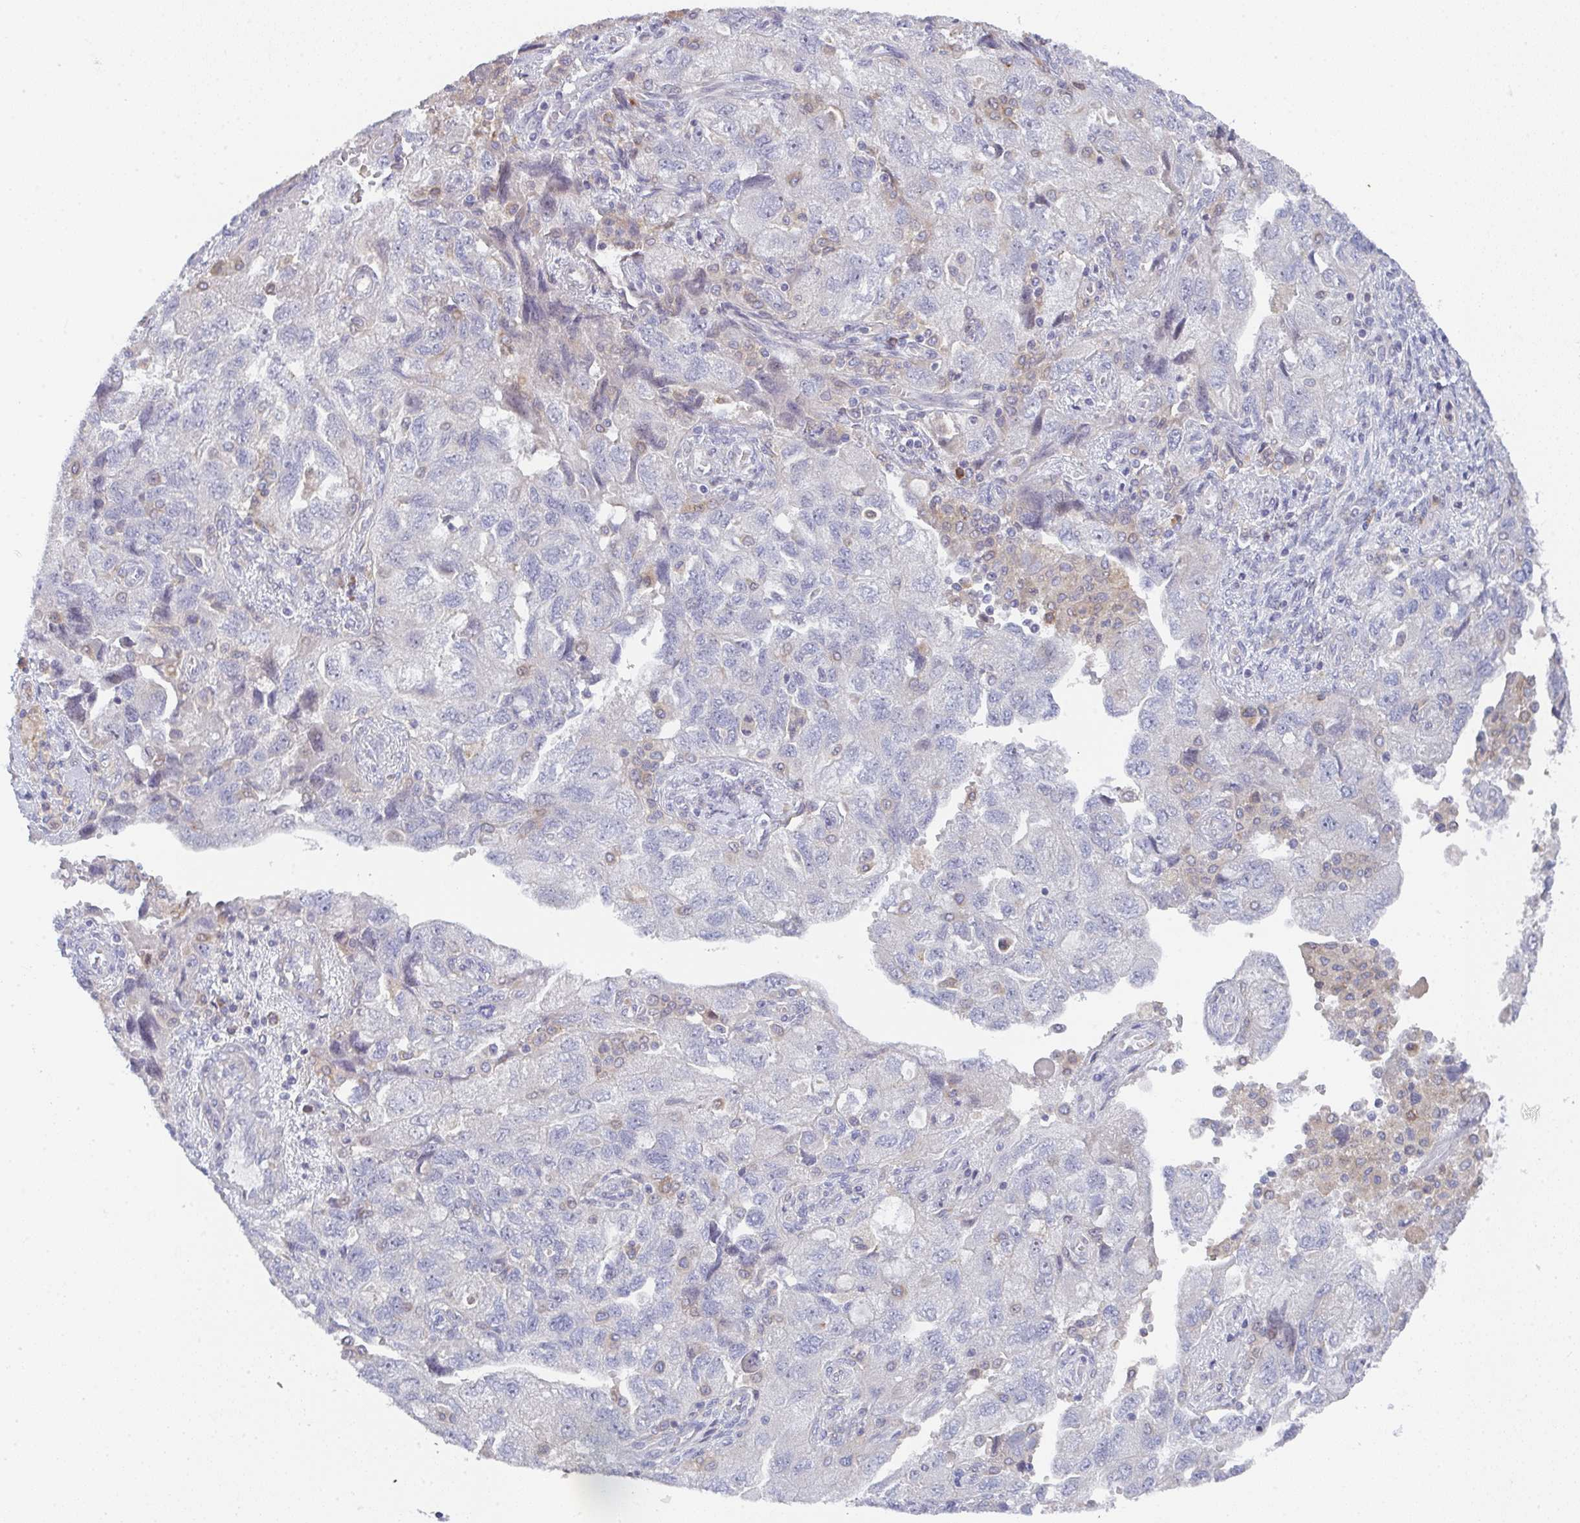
{"staining": {"intensity": "negative", "quantity": "none", "location": "none"}, "tissue": "ovarian cancer", "cell_type": "Tumor cells", "image_type": "cancer", "snomed": [{"axis": "morphology", "description": "Carcinoma, NOS"}, {"axis": "morphology", "description": "Cystadenocarcinoma, serous, NOS"}, {"axis": "topography", "description": "Ovary"}], "caption": "The image reveals no staining of tumor cells in ovarian carcinoma.", "gene": "KLHL33", "patient": {"sex": "female", "age": 69}}